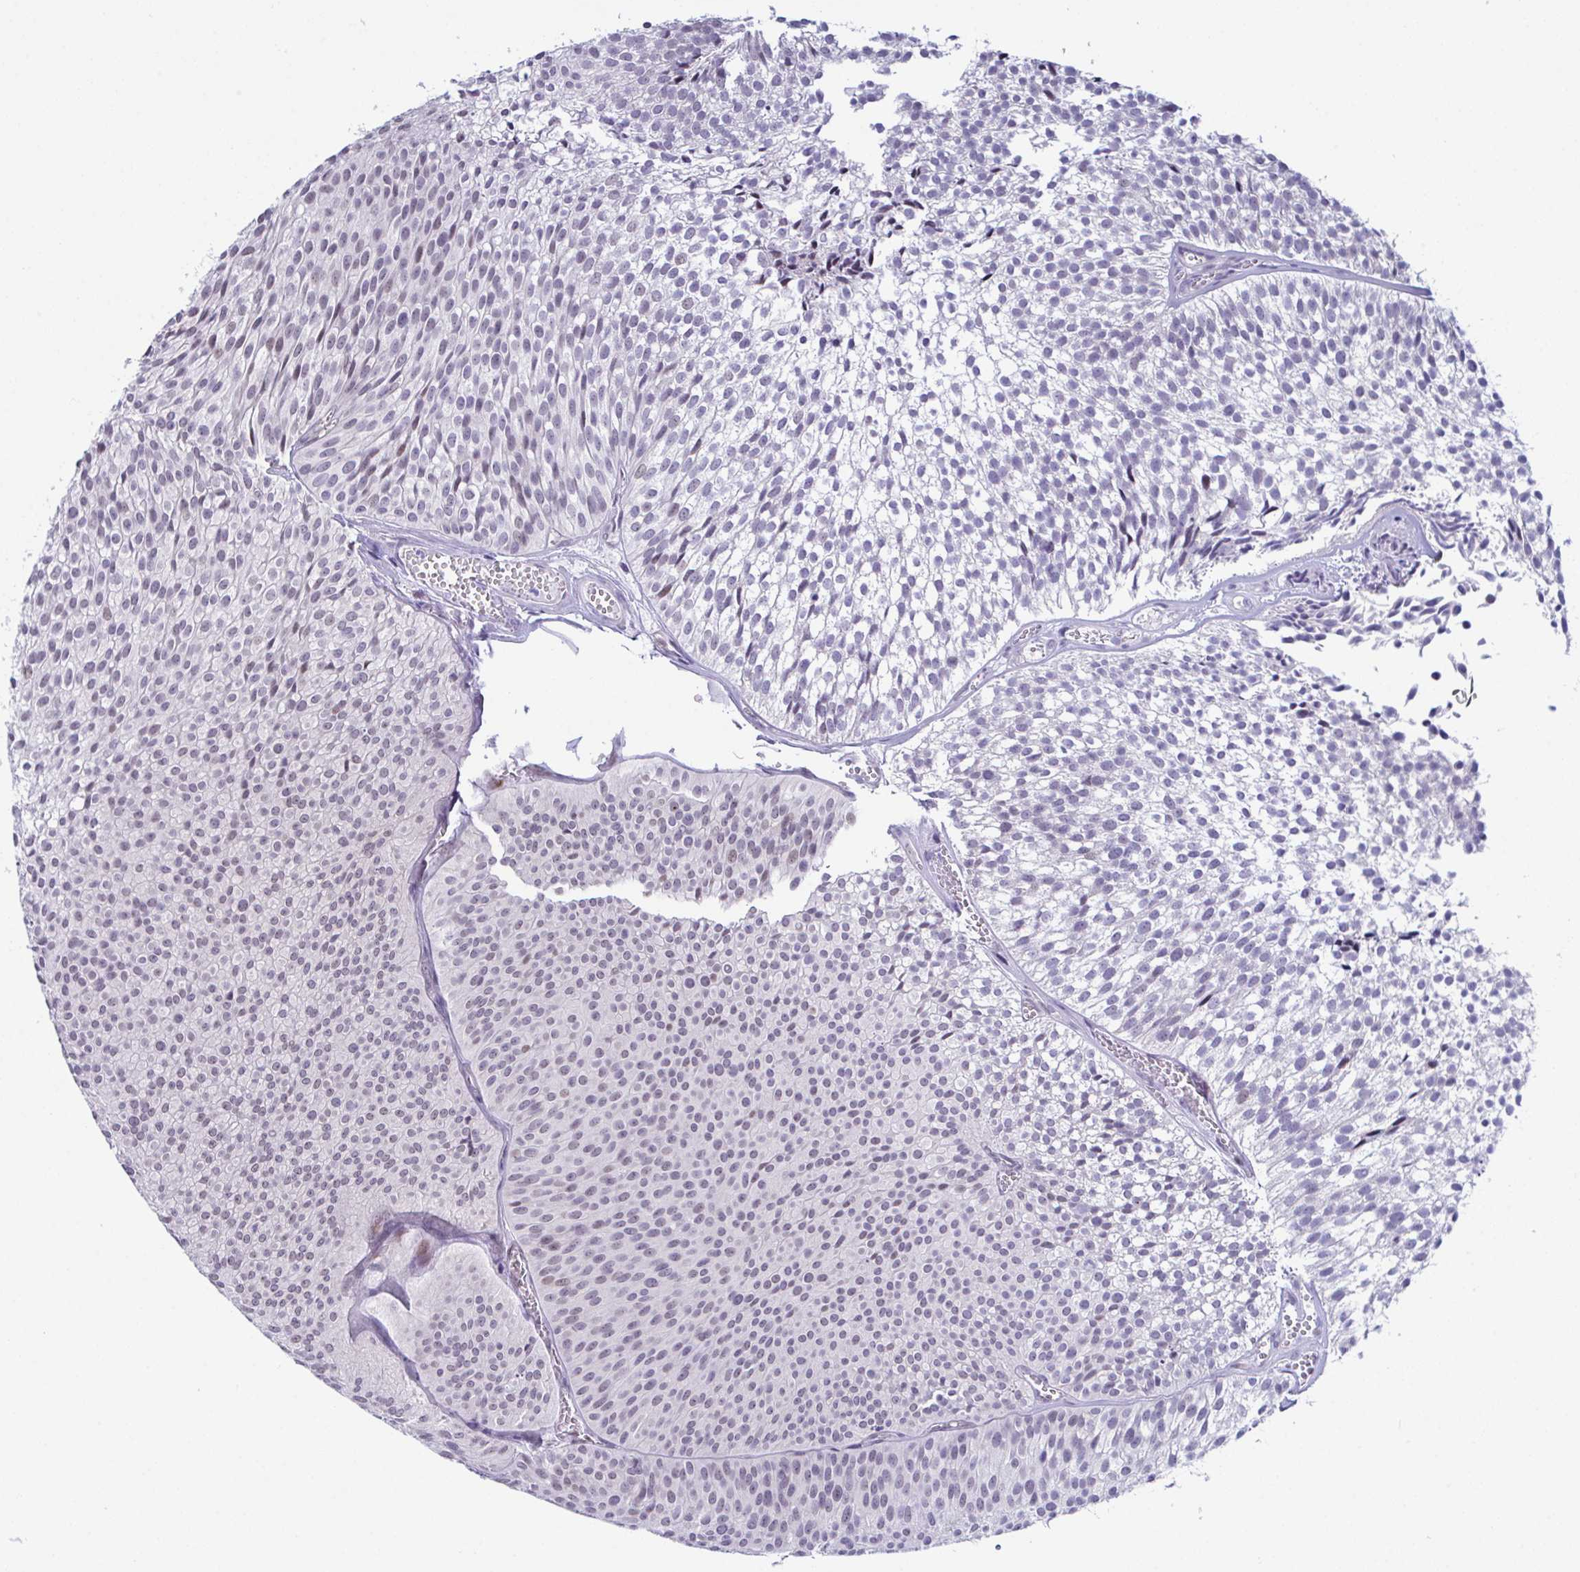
{"staining": {"intensity": "weak", "quantity": "<25%", "location": "nuclear"}, "tissue": "urothelial cancer", "cell_type": "Tumor cells", "image_type": "cancer", "snomed": [{"axis": "morphology", "description": "Urothelial carcinoma, Low grade"}, {"axis": "topography", "description": "Urinary bladder"}], "caption": "Urothelial cancer stained for a protein using immunohistochemistry exhibits no positivity tumor cells.", "gene": "USP35", "patient": {"sex": "male", "age": 91}}